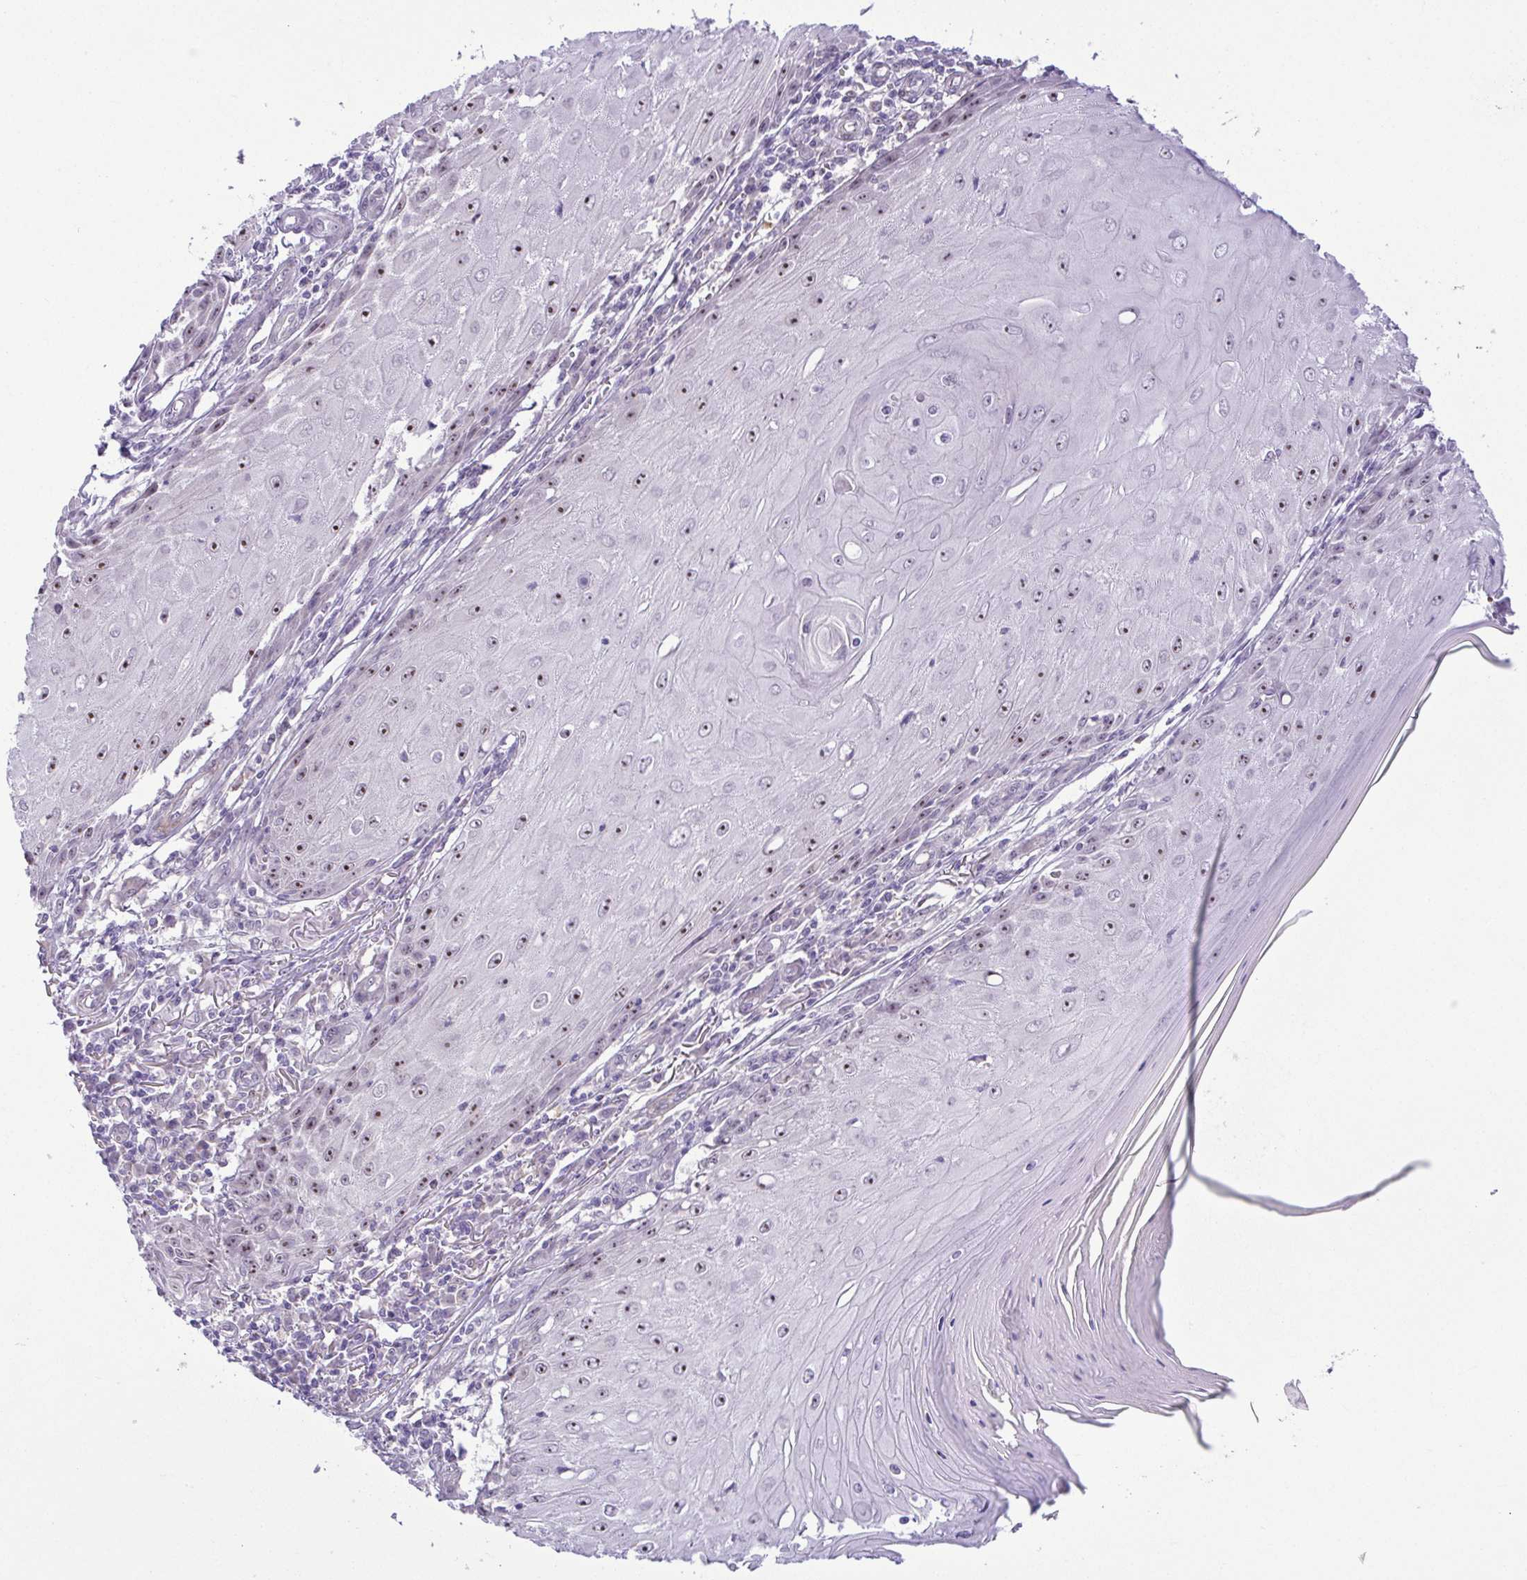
{"staining": {"intensity": "moderate", "quantity": "25%-75%", "location": "nuclear"}, "tissue": "skin cancer", "cell_type": "Tumor cells", "image_type": "cancer", "snomed": [{"axis": "morphology", "description": "Squamous cell carcinoma, NOS"}, {"axis": "topography", "description": "Skin"}], "caption": "Skin cancer stained with a brown dye shows moderate nuclear positive staining in approximately 25%-75% of tumor cells.", "gene": "RSL24D1", "patient": {"sex": "female", "age": 73}}